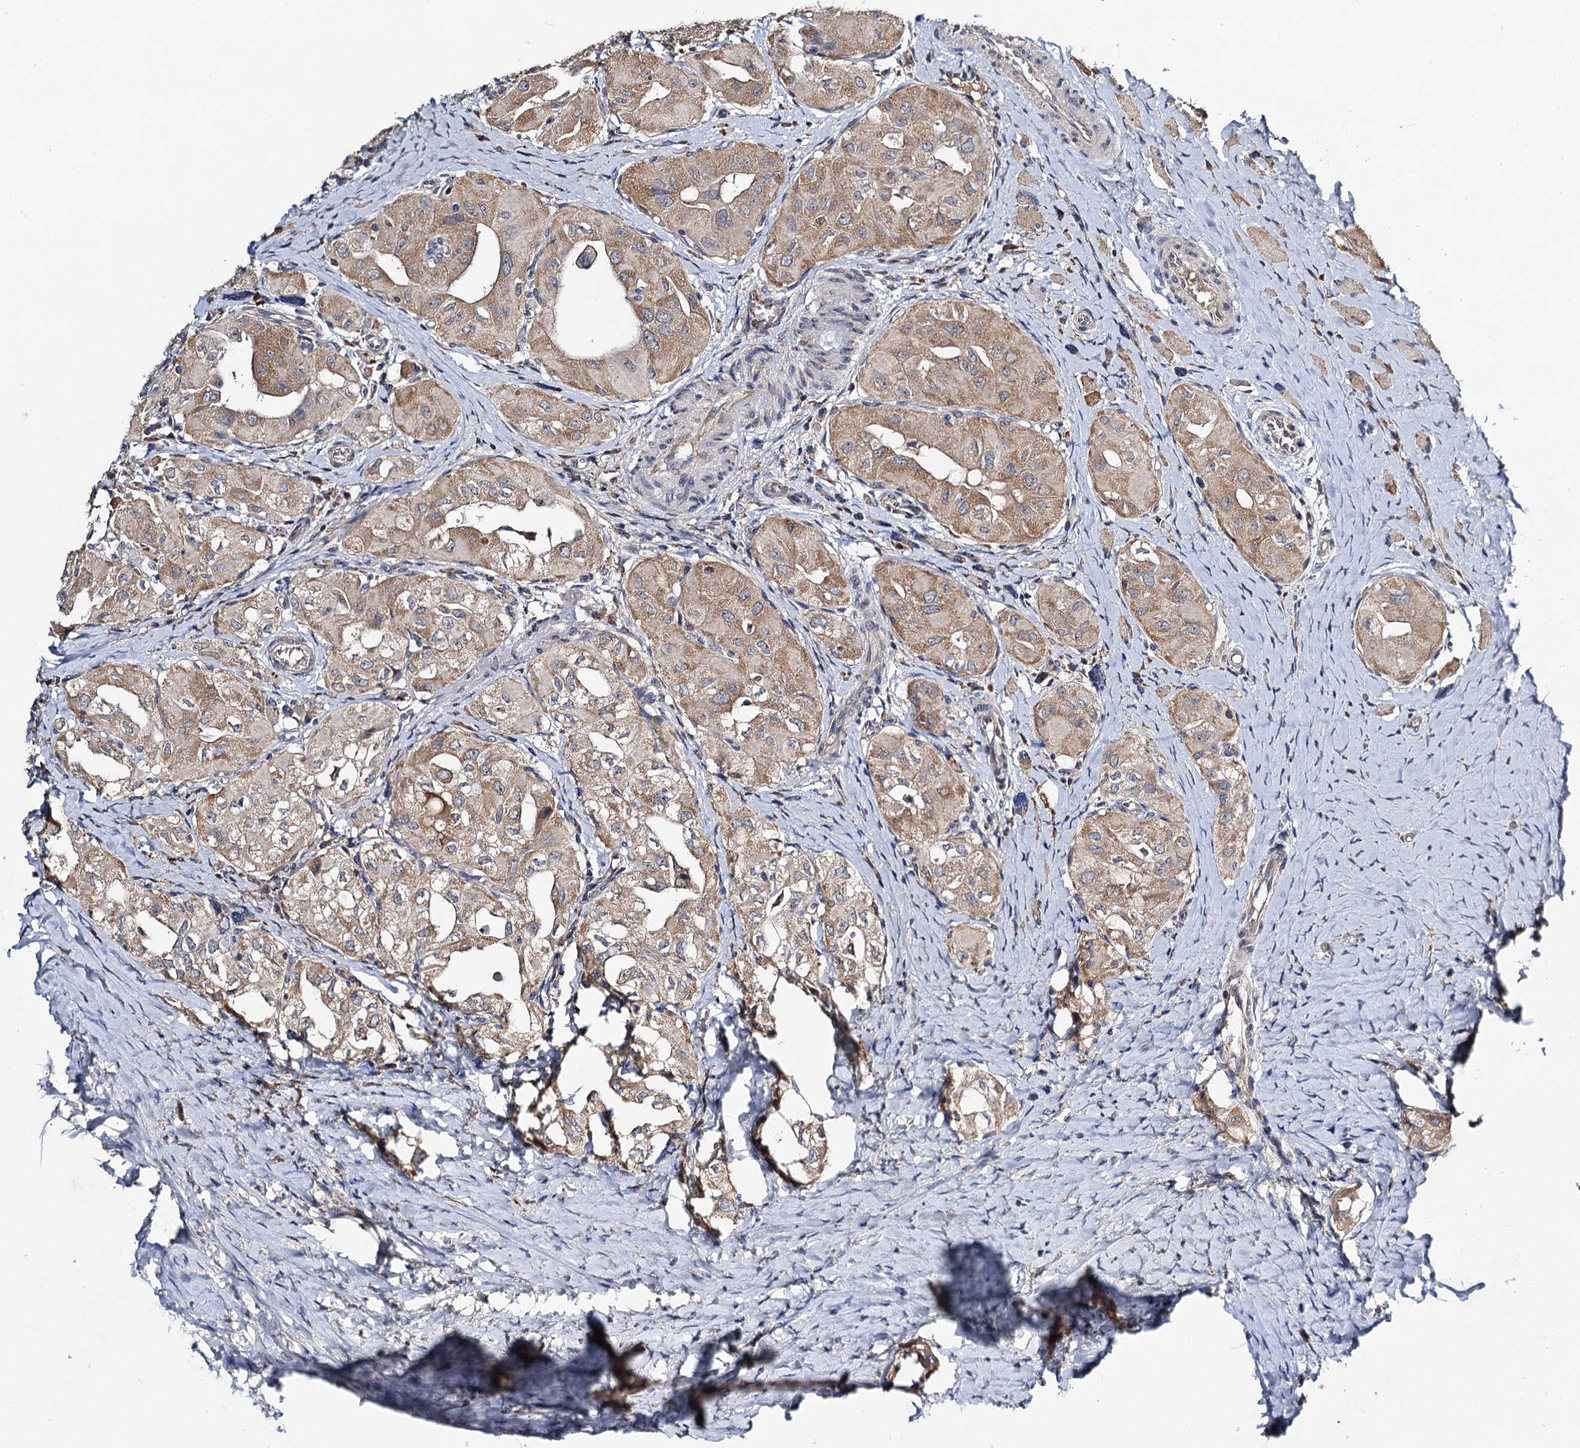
{"staining": {"intensity": "moderate", "quantity": ">75%", "location": "cytoplasmic/membranous"}, "tissue": "thyroid cancer", "cell_type": "Tumor cells", "image_type": "cancer", "snomed": [{"axis": "morphology", "description": "Papillary adenocarcinoma, NOS"}, {"axis": "topography", "description": "Thyroid gland"}], "caption": "An IHC photomicrograph of neoplastic tissue is shown. Protein staining in brown labels moderate cytoplasmic/membranous positivity in thyroid cancer within tumor cells.", "gene": "VPS37D", "patient": {"sex": "female", "age": 59}}